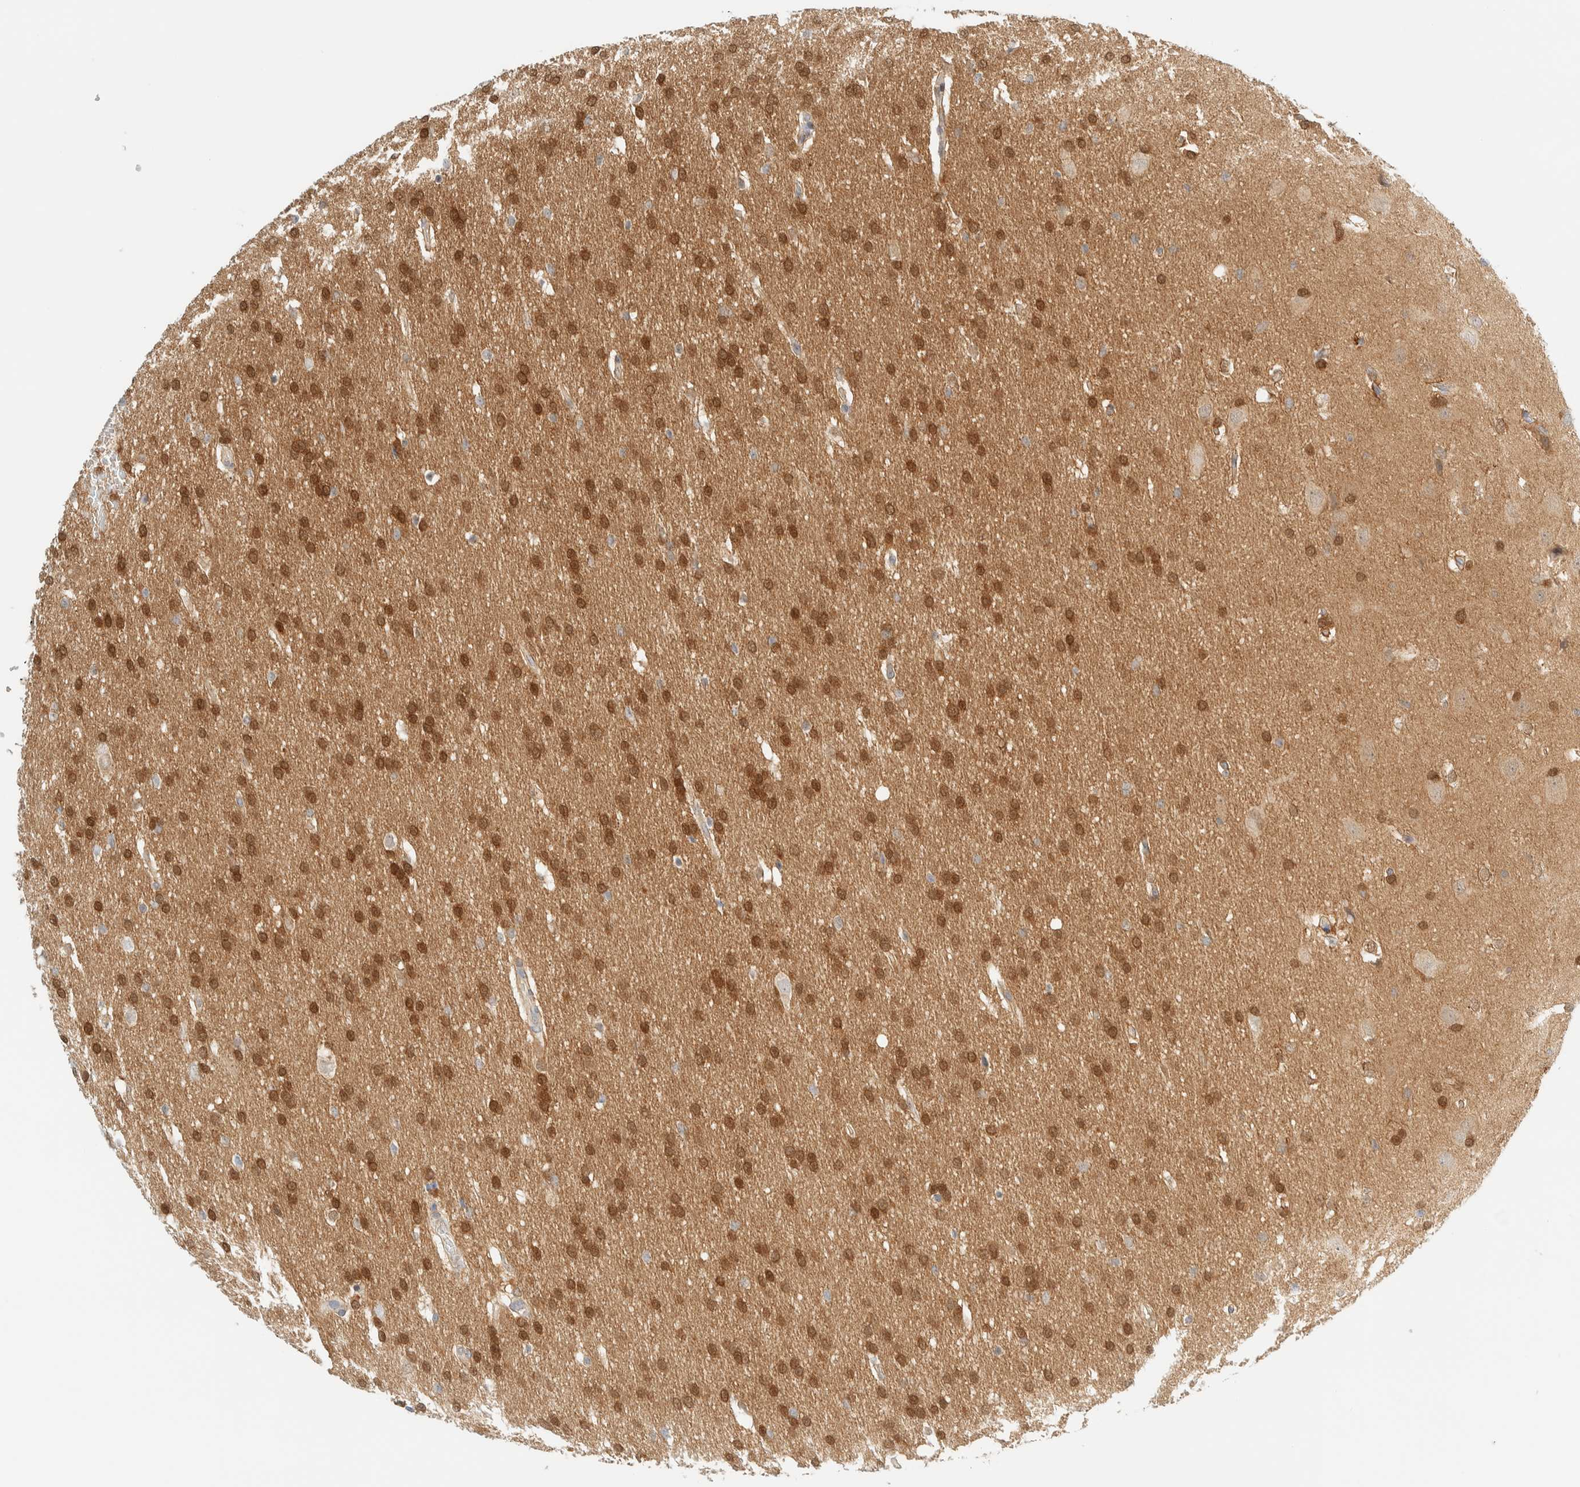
{"staining": {"intensity": "moderate", "quantity": ">75%", "location": "nuclear"}, "tissue": "glioma", "cell_type": "Tumor cells", "image_type": "cancer", "snomed": [{"axis": "morphology", "description": "Glioma, malignant, Low grade"}, {"axis": "topography", "description": "Brain"}], "caption": "Protein staining of glioma tissue shows moderate nuclear staining in approximately >75% of tumor cells. The staining was performed using DAB, with brown indicating positive protein expression. Nuclei are stained blue with hematoxylin.", "gene": "PCYT2", "patient": {"sex": "female", "age": 37}}